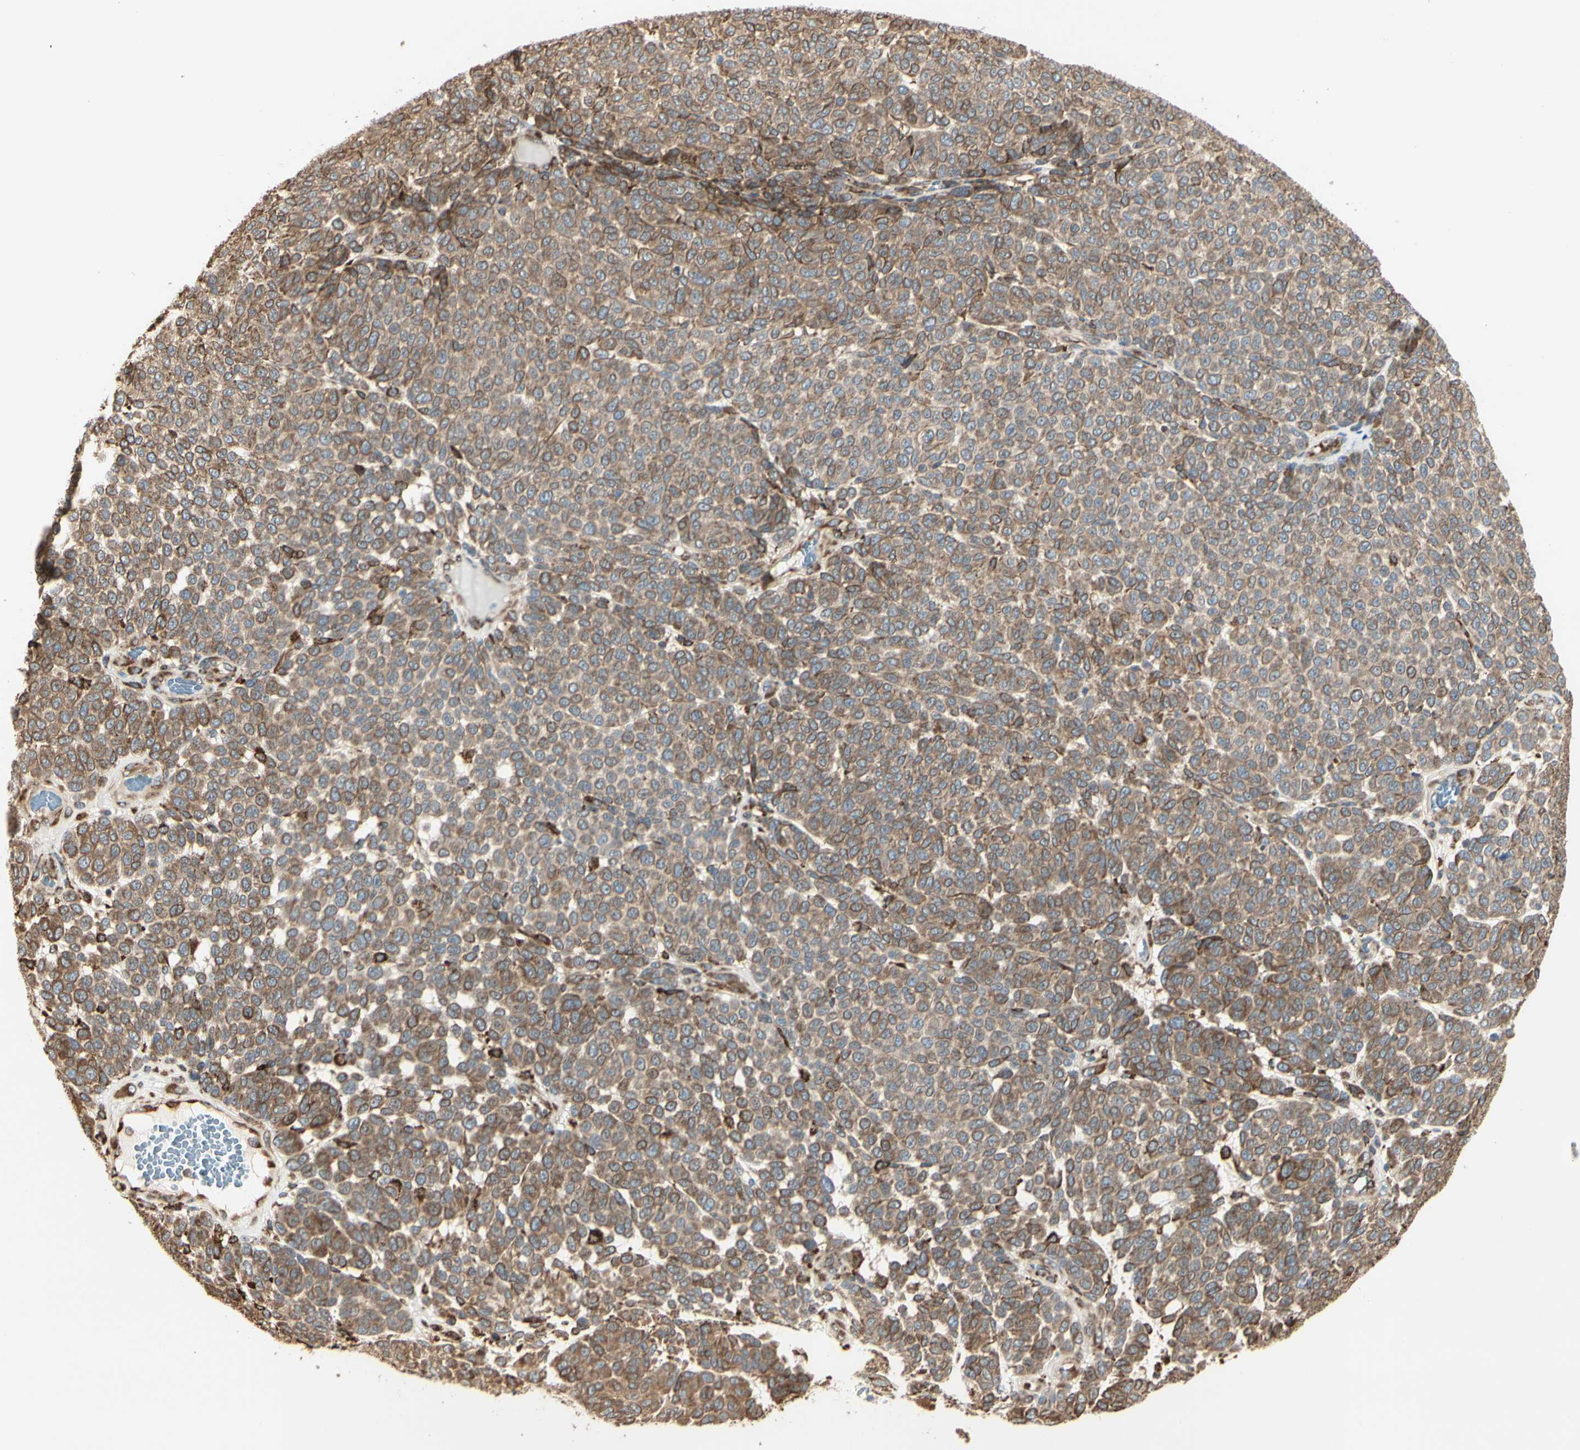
{"staining": {"intensity": "moderate", "quantity": ">75%", "location": "cytoplasmic/membranous"}, "tissue": "melanoma", "cell_type": "Tumor cells", "image_type": "cancer", "snomed": [{"axis": "morphology", "description": "Malignant melanoma, NOS"}, {"axis": "topography", "description": "Skin"}], "caption": "Brown immunohistochemical staining in melanoma exhibits moderate cytoplasmic/membranous expression in approximately >75% of tumor cells.", "gene": "HSP90B1", "patient": {"sex": "male", "age": 59}}